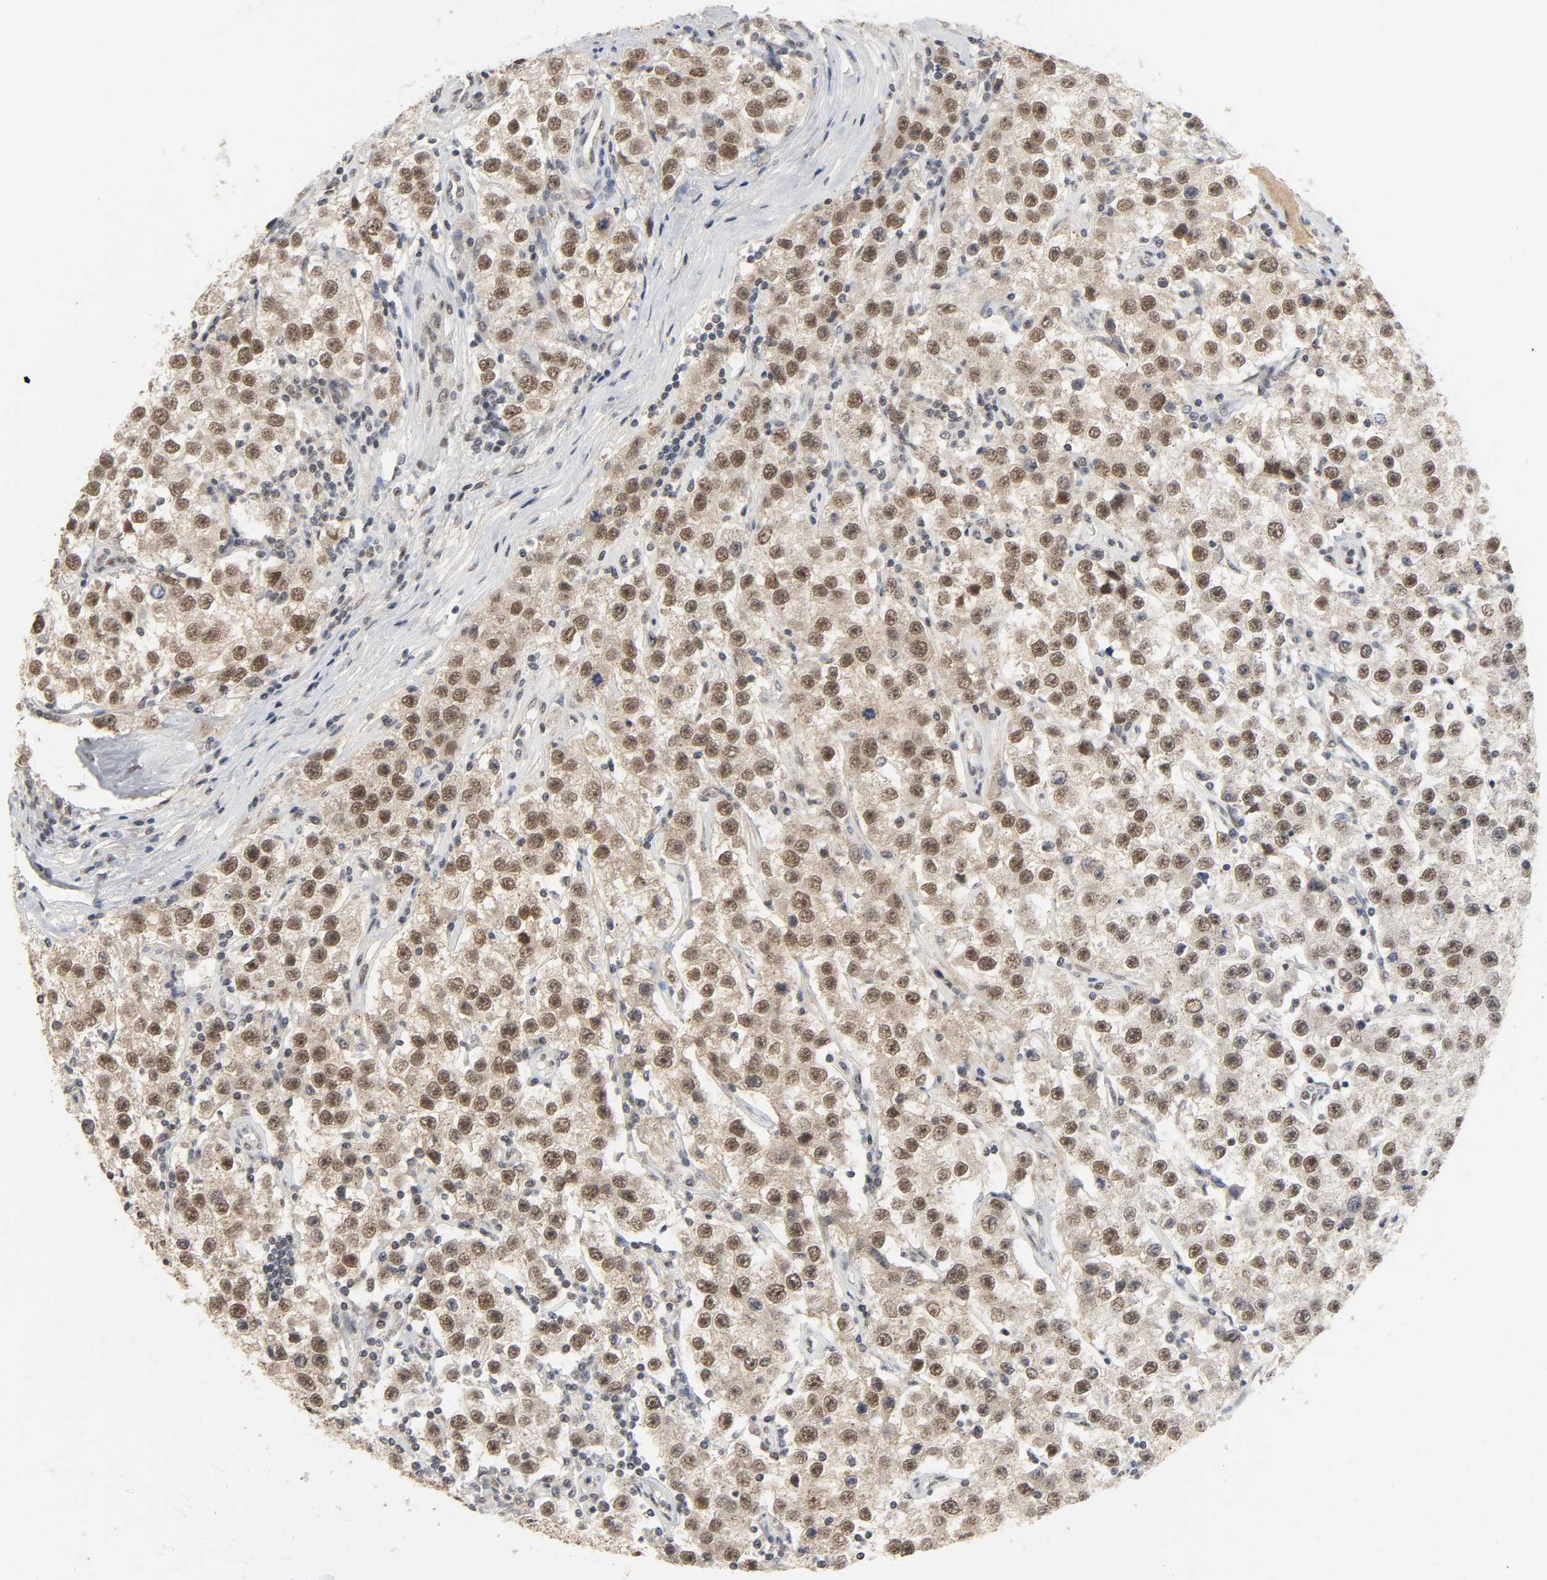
{"staining": {"intensity": "moderate", "quantity": ">75%", "location": "cytoplasmic/membranous,nuclear"}, "tissue": "testis cancer", "cell_type": "Tumor cells", "image_type": "cancer", "snomed": [{"axis": "morphology", "description": "Seminoma, NOS"}, {"axis": "topography", "description": "Testis"}], "caption": "This image reveals immunohistochemistry (IHC) staining of seminoma (testis), with medium moderate cytoplasmic/membranous and nuclear staining in approximately >75% of tumor cells.", "gene": "NCOA6", "patient": {"sex": "male", "age": 52}}